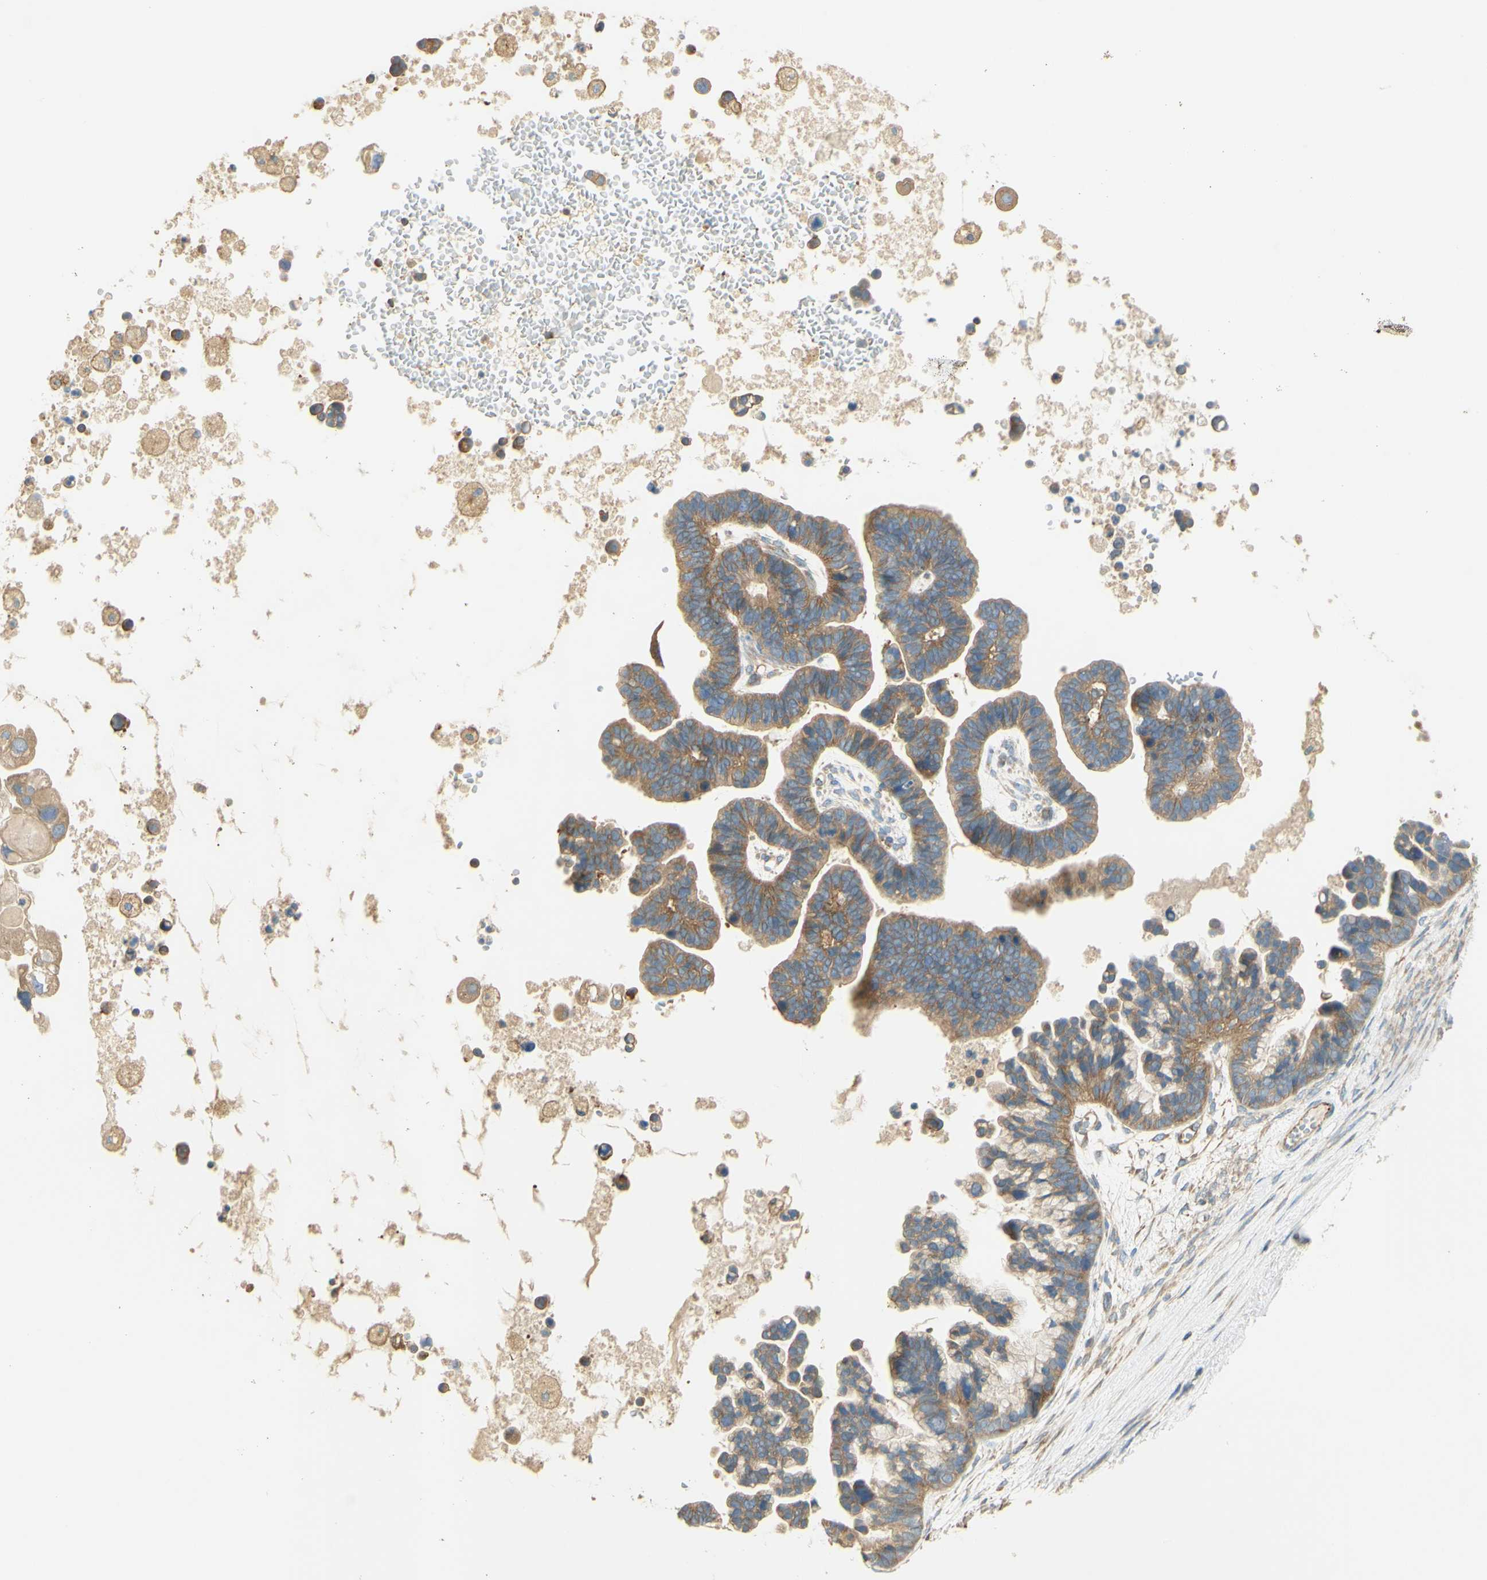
{"staining": {"intensity": "moderate", "quantity": ">75%", "location": "cytoplasmic/membranous"}, "tissue": "ovarian cancer", "cell_type": "Tumor cells", "image_type": "cancer", "snomed": [{"axis": "morphology", "description": "Cystadenocarcinoma, serous, NOS"}, {"axis": "topography", "description": "Ovary"}], "caption": "Serous cystadenocarcinoma (ovarian) stained with a protein marker displays moderate staining in tumor cells.", "gene": "IKBKG", "patient": {"sex": "female", "age": 56}}